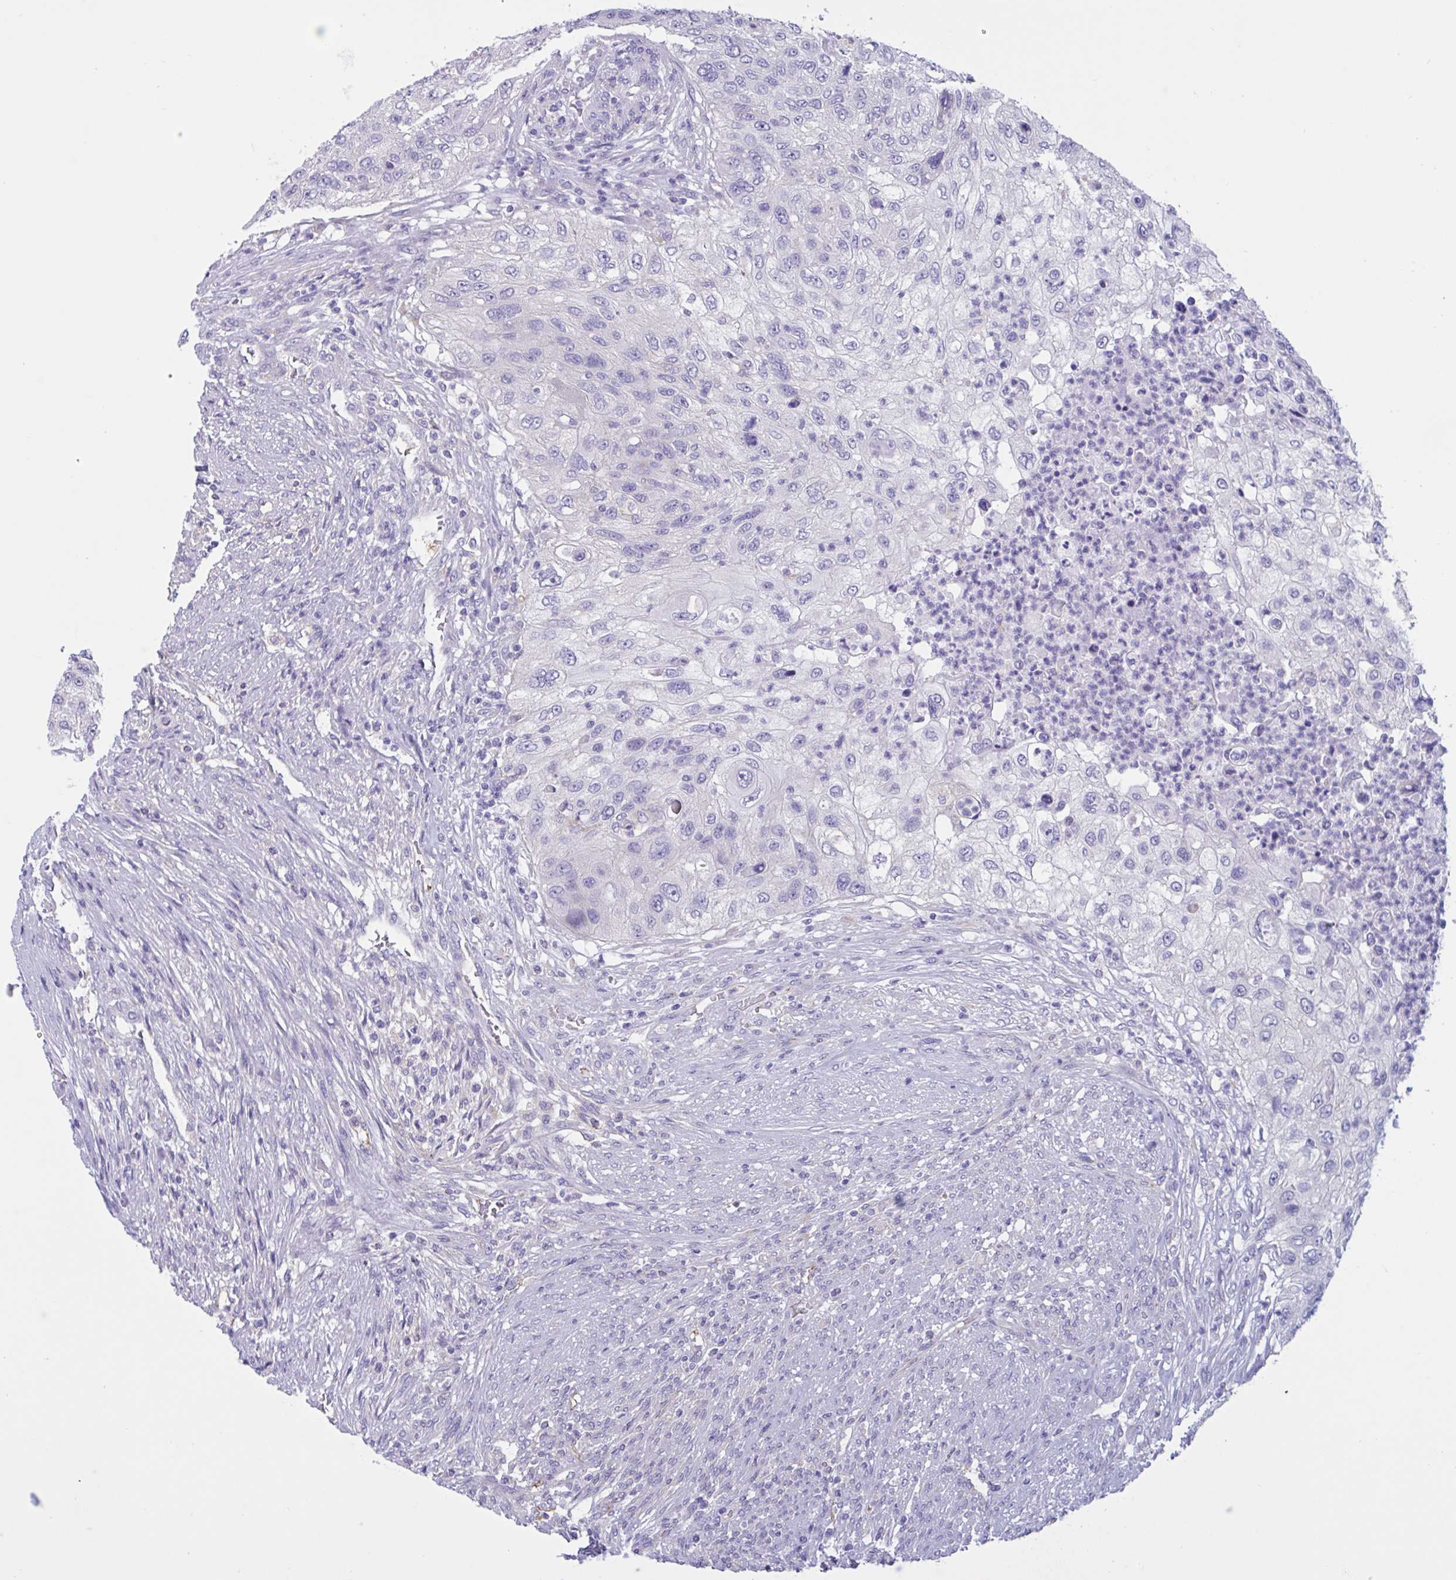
{"staining": {"intensity": "negative", "quantity": "none", "location": "none"}, "tissue": "urothelial cancer", "cell_type": "Tumor cells", "image_type": "cancer", "snomed": [{"axis": "morphology", "description": "Urothelial carcinoma, High grade"}, {"axis": "topography", "description": "Urinary bladder"}], "caption": "The immunohistochemistry histopathology image has no significant expression in tumor cells of urothelial cancer tissue.", "gene": "RPL22L1", "patient": {"sex": "female", "age": 60}}